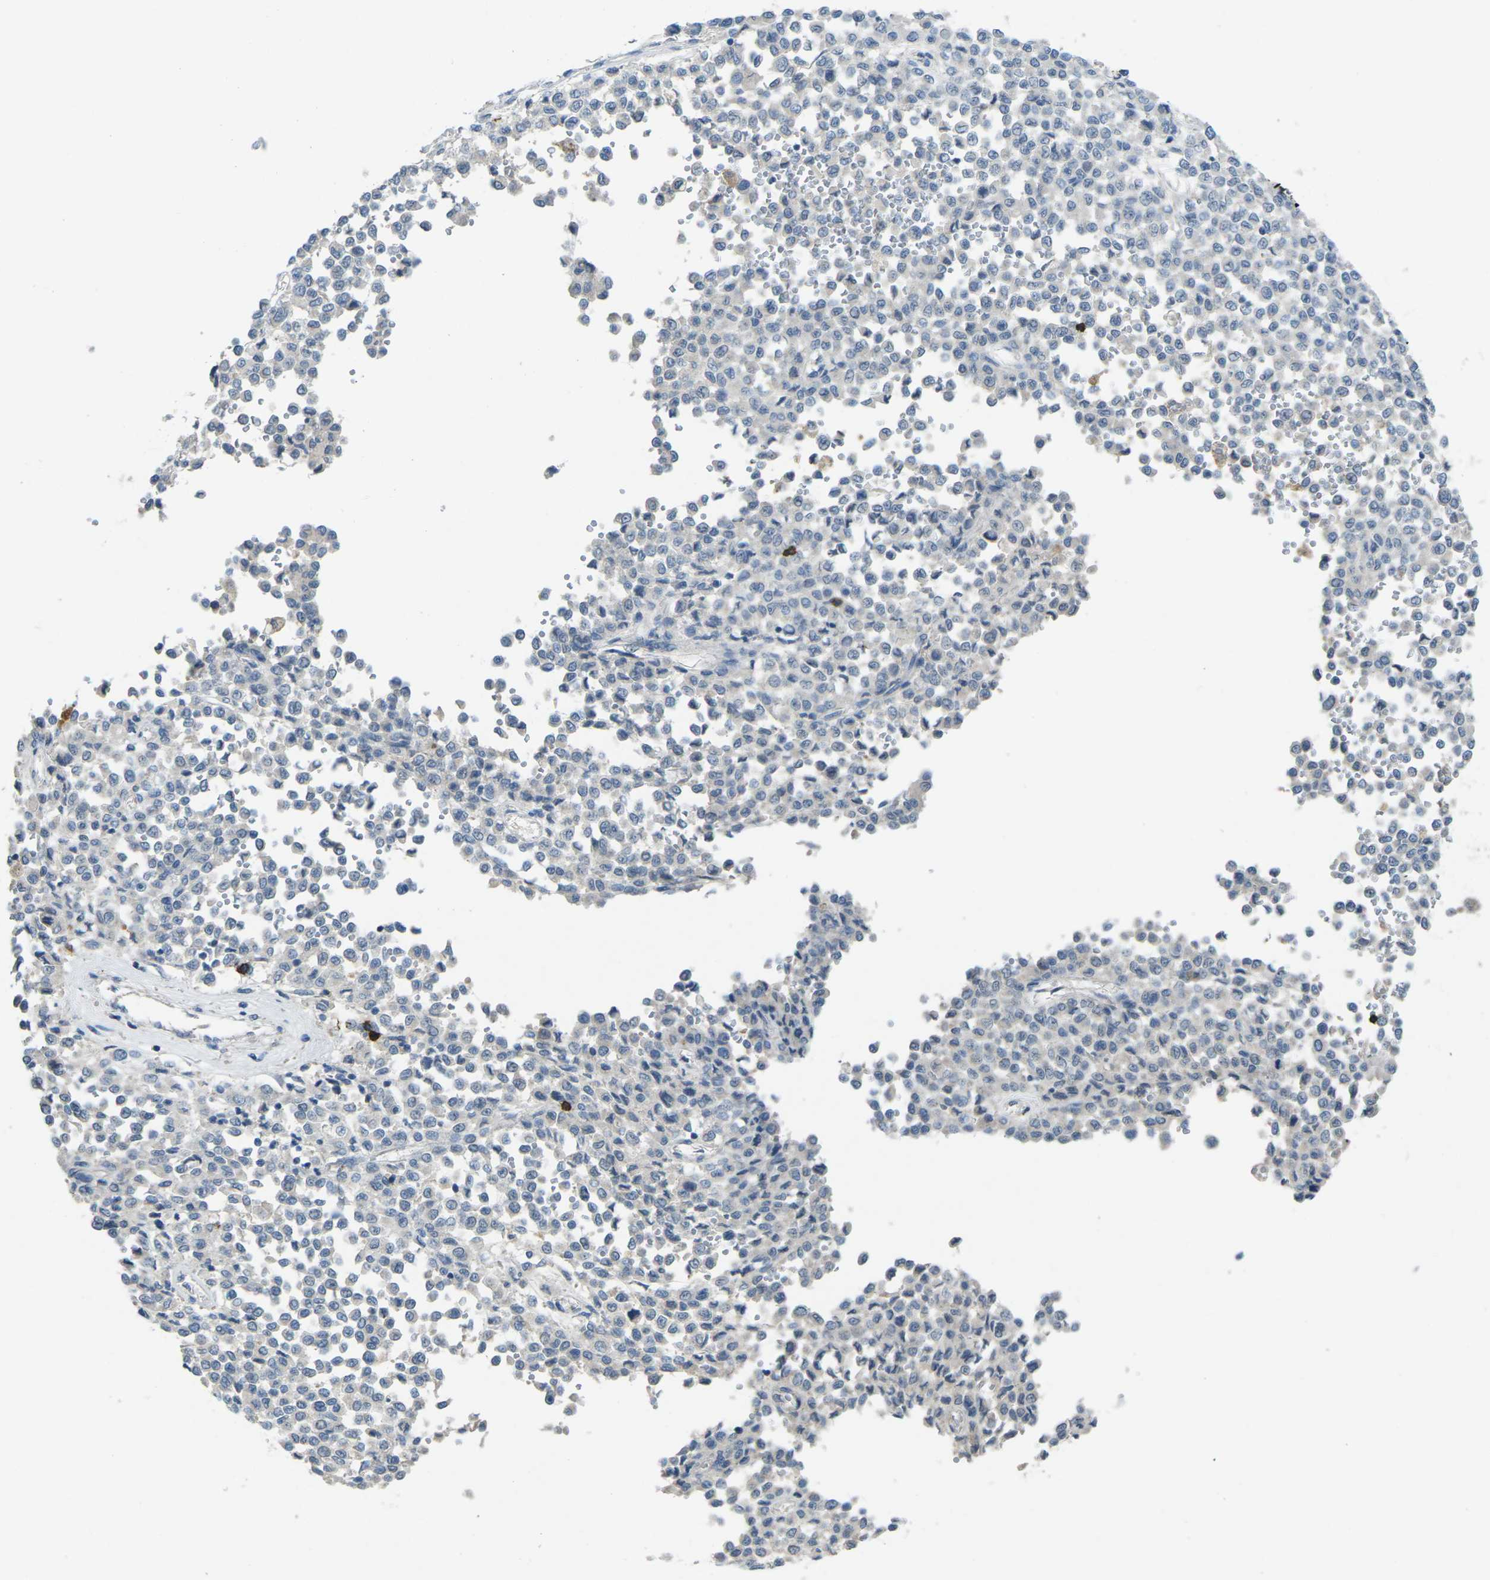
{"staining": {"intensity": "negative", "quantity": "none", "location": "none"}, "tissue": "melanoma", "cell_type": "Tumor cells", "image_type": "cancer", "snomed": [{"axis": "morphology", "description": "Malignant melanoma, Metastatic site"}, {"axis": "topography", "description": "Pancreas"}], "caption": "The immunohistochemistry (IHC) image has no significant positivity in tumor cells of malignant melanoma (metastatic site) tissue.", "gene": "CD19", "patient": {"sex": "female", "age": 30}}